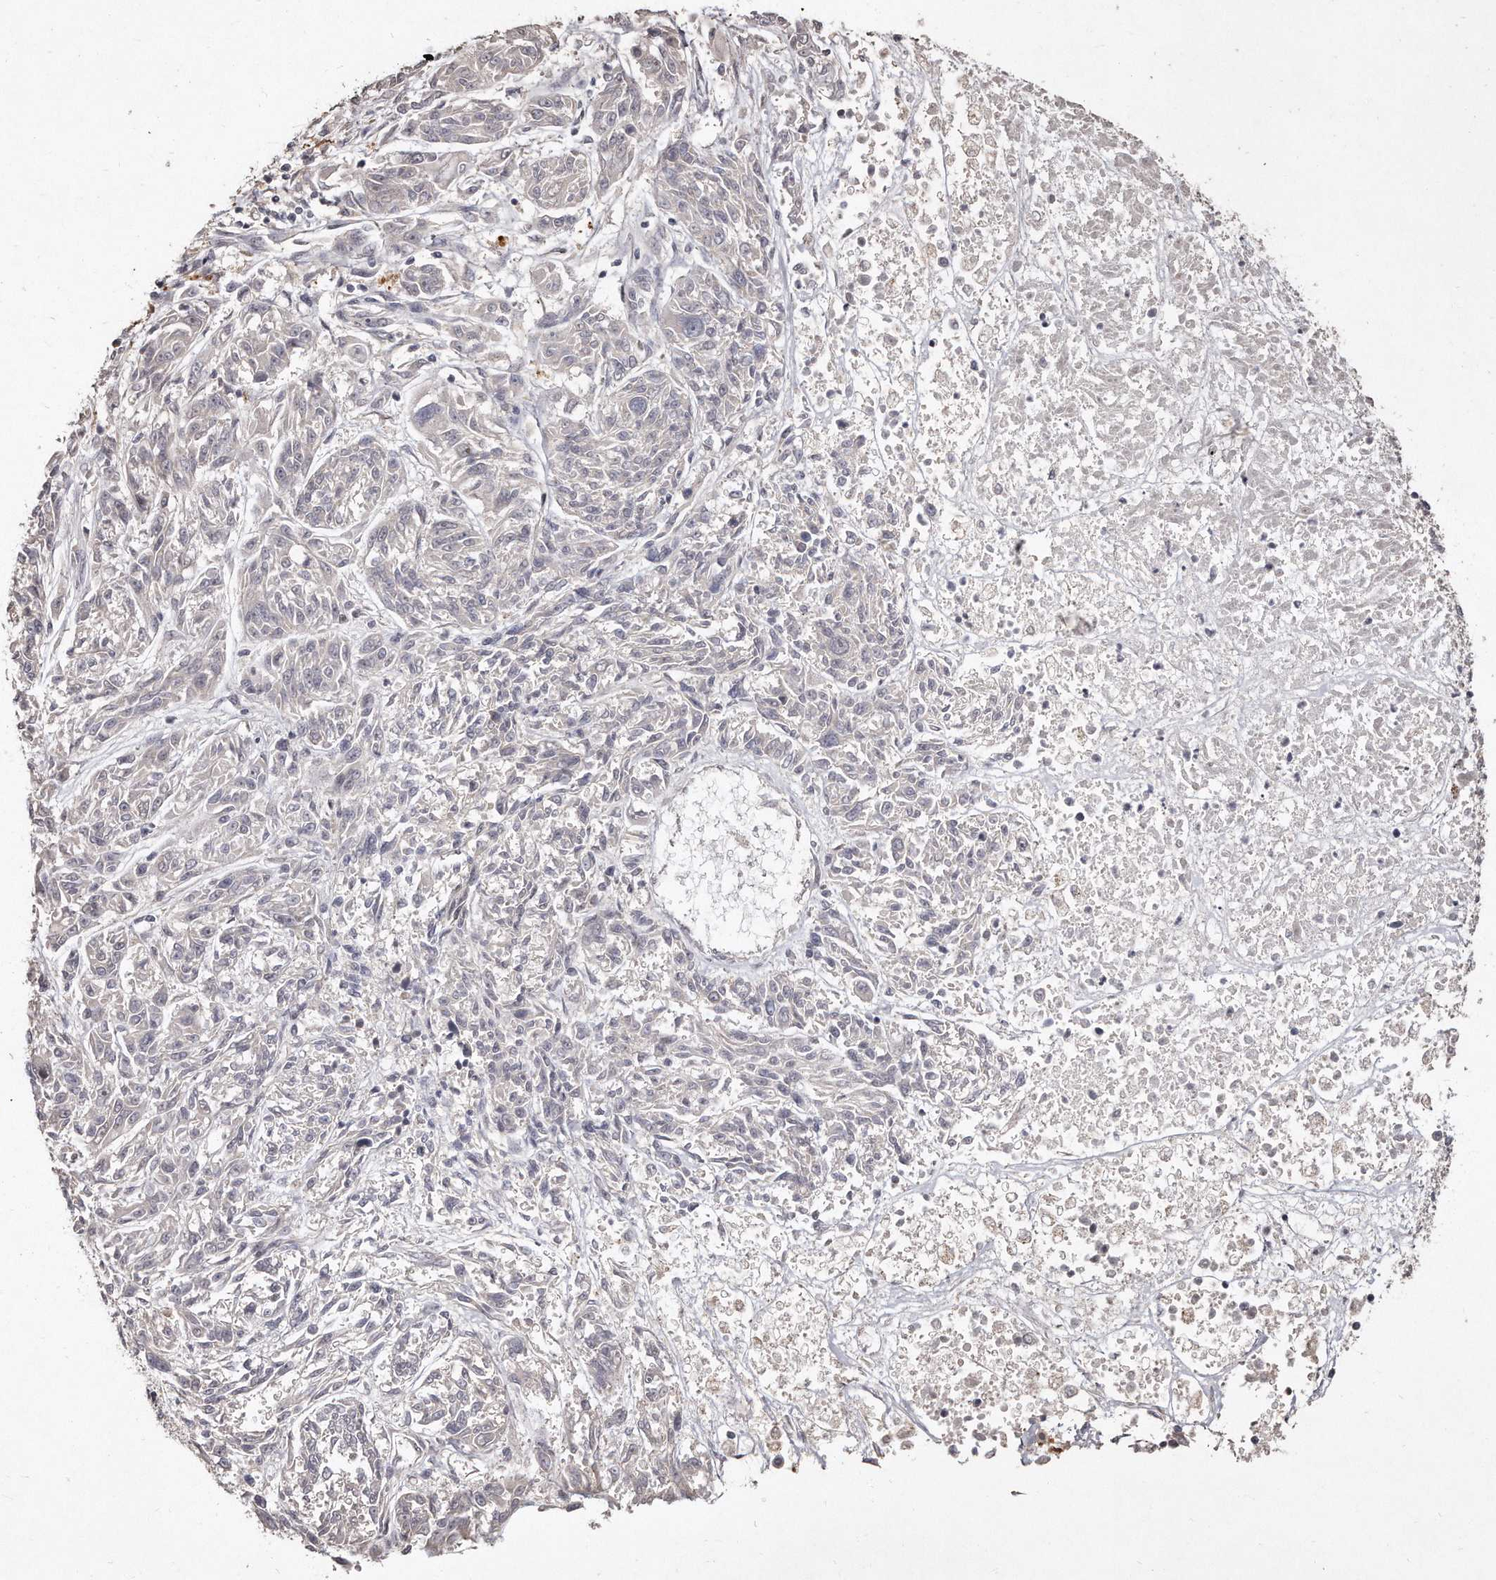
{"staining": {"intensity": "negative", "quantity": "none", "location": "none"}, "tissue": "melanoma", "cell_type": "Tumor cells", "image_type": "cancer", "snomed": [{"axis": "morphology", "description": "Malignant melanoma, NOS"}, {"axis": "topography", "description": "Skin"}], "caption": "Human malignant melanoma stained for a protein using immunohistochemistry reveals no expression in tumor cells.", "gene": "HASPIN", "patient": {"sex": "male", "age": 53}}